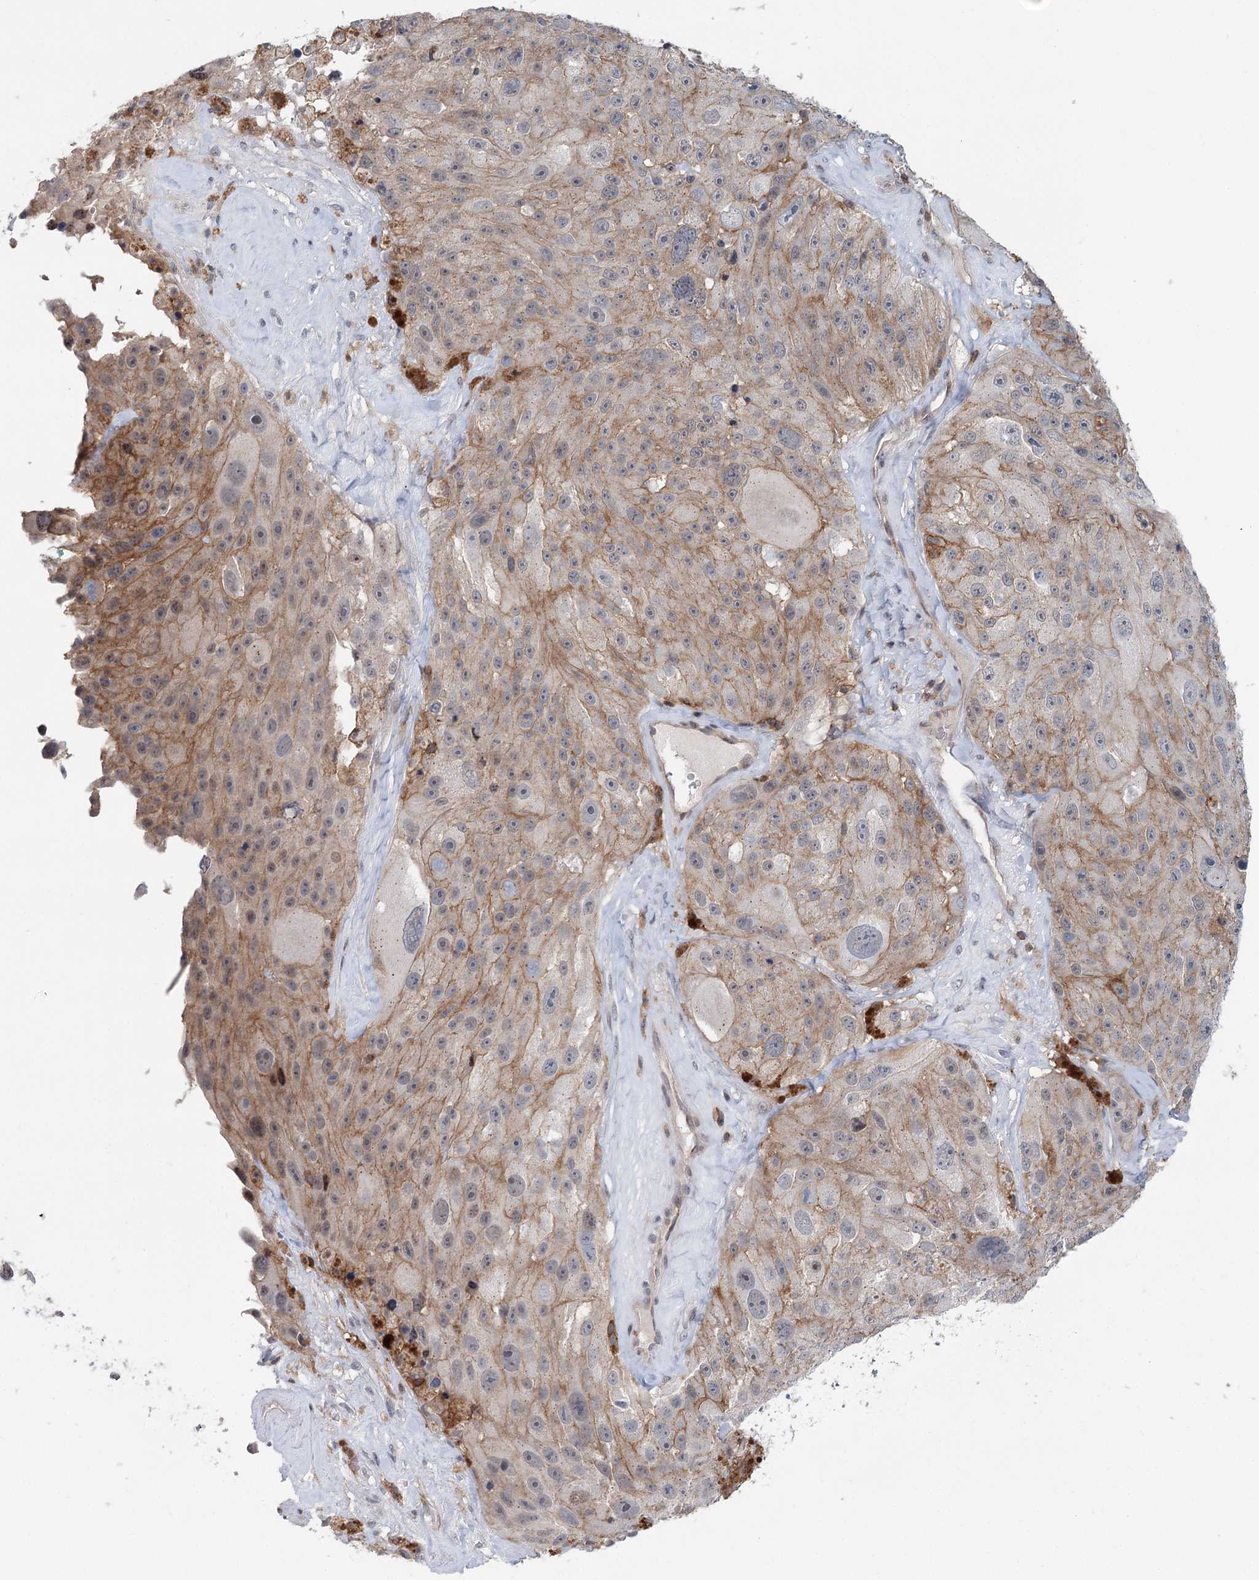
{"staining": {"intensity": "negative", "quantity": "none", "location": "none"}, "tissue": "melanoma", "cell_type": "Tumor cells", "image_type": "cancer", "snomed": [{"axis": "morphology", "description": "Malignant melanoma, Metastatic site"}, {"axis": "topography", "description": "Lymph node"}], "caption": "This is an immunohistochemistry histopathology image of human melanoma. There is no positivity in tumor cells.", "gene": "CDC42SE2", "patient": {"sex": "male", "age": 62}}